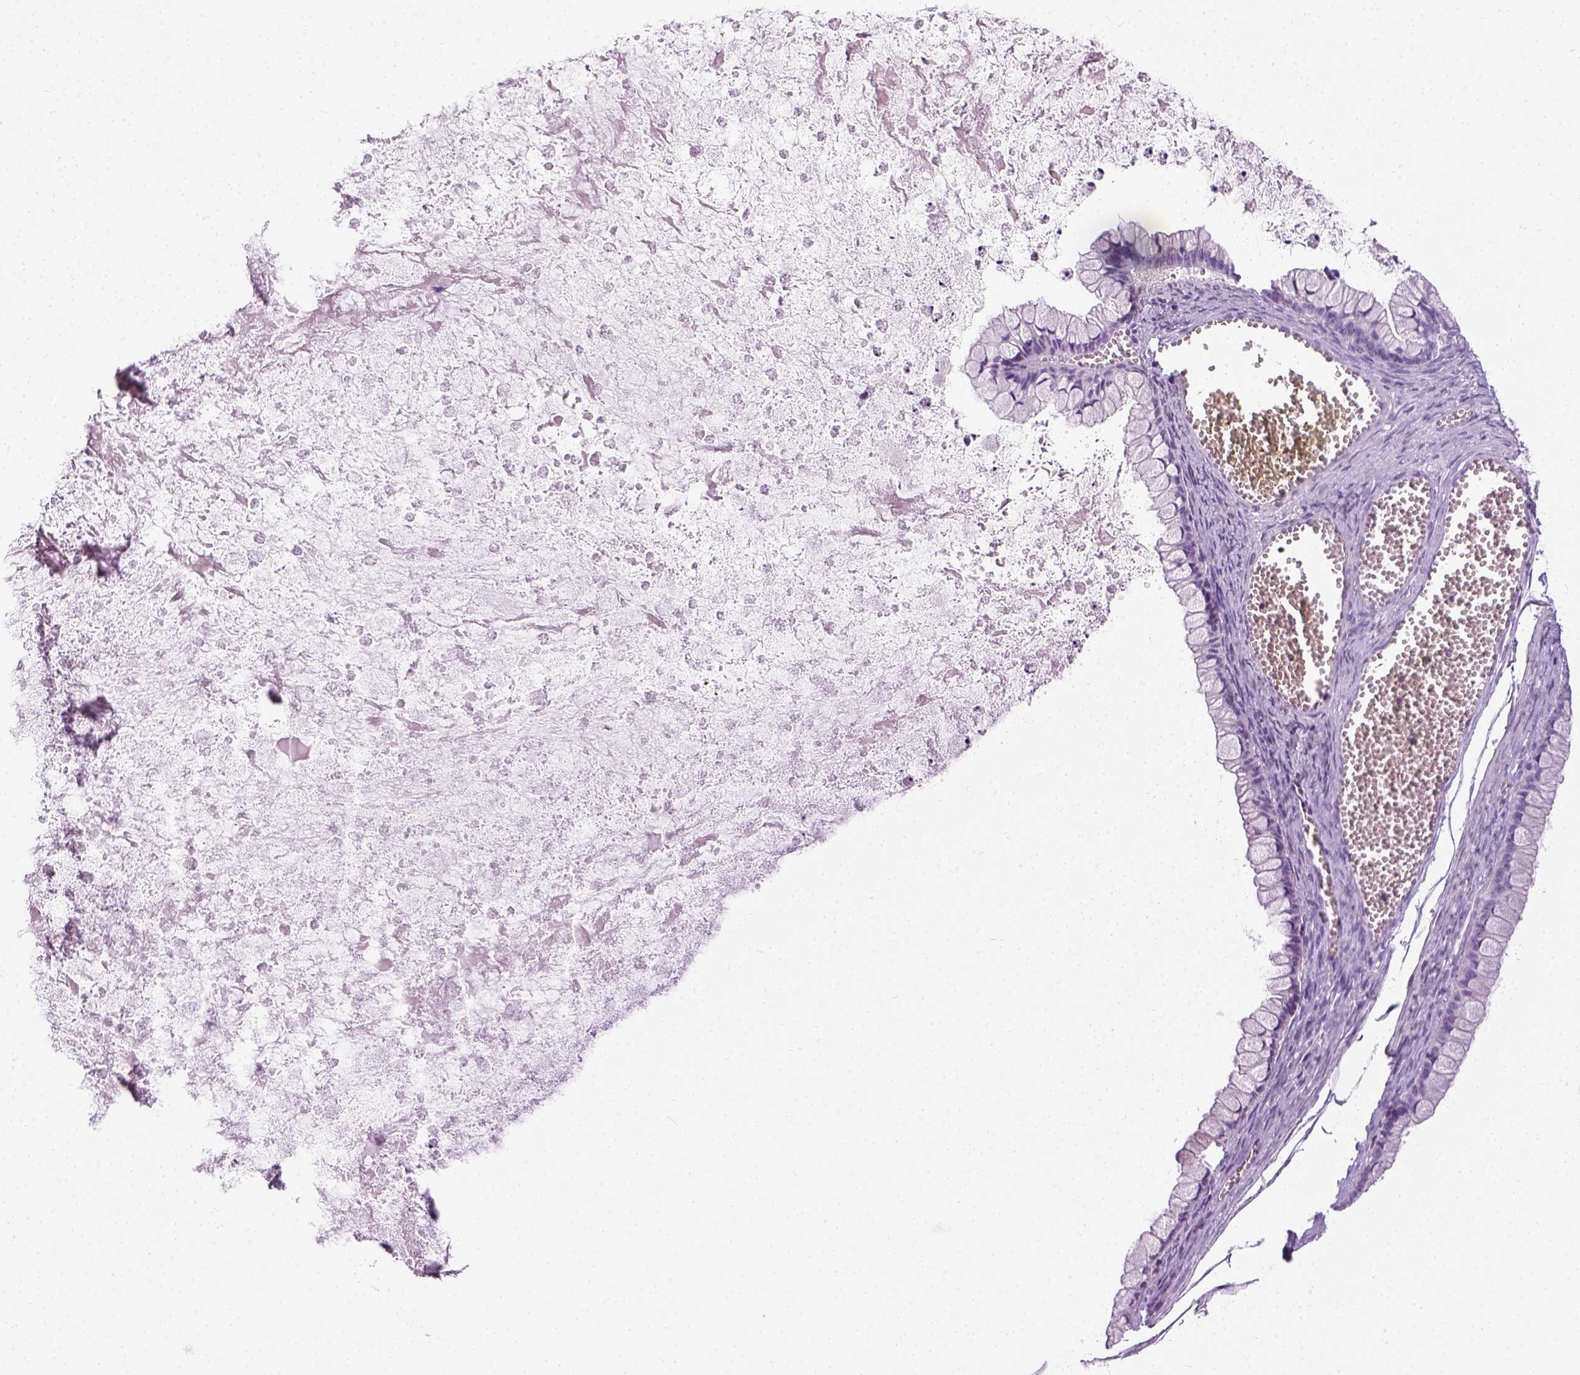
{"staining": {"intensity": "negative", "quantity": "none", "location": "none"}, "tissue": "ovarian cancer", "cell_type": "Tumor cells", "image_type": "cancer", "snomed": [{"axis": "morphology", "description": "Cystadenocarcinoma, mucinous, NOS"}, {"axis": "topography", "description": "Ovary"}], "caption": "Tumor cells show no significant staining in ovarian cancer (mucinous cystadenocarcinoma).", "gene": "LGSN", "patient": {"sex": "female", "age": 67}}